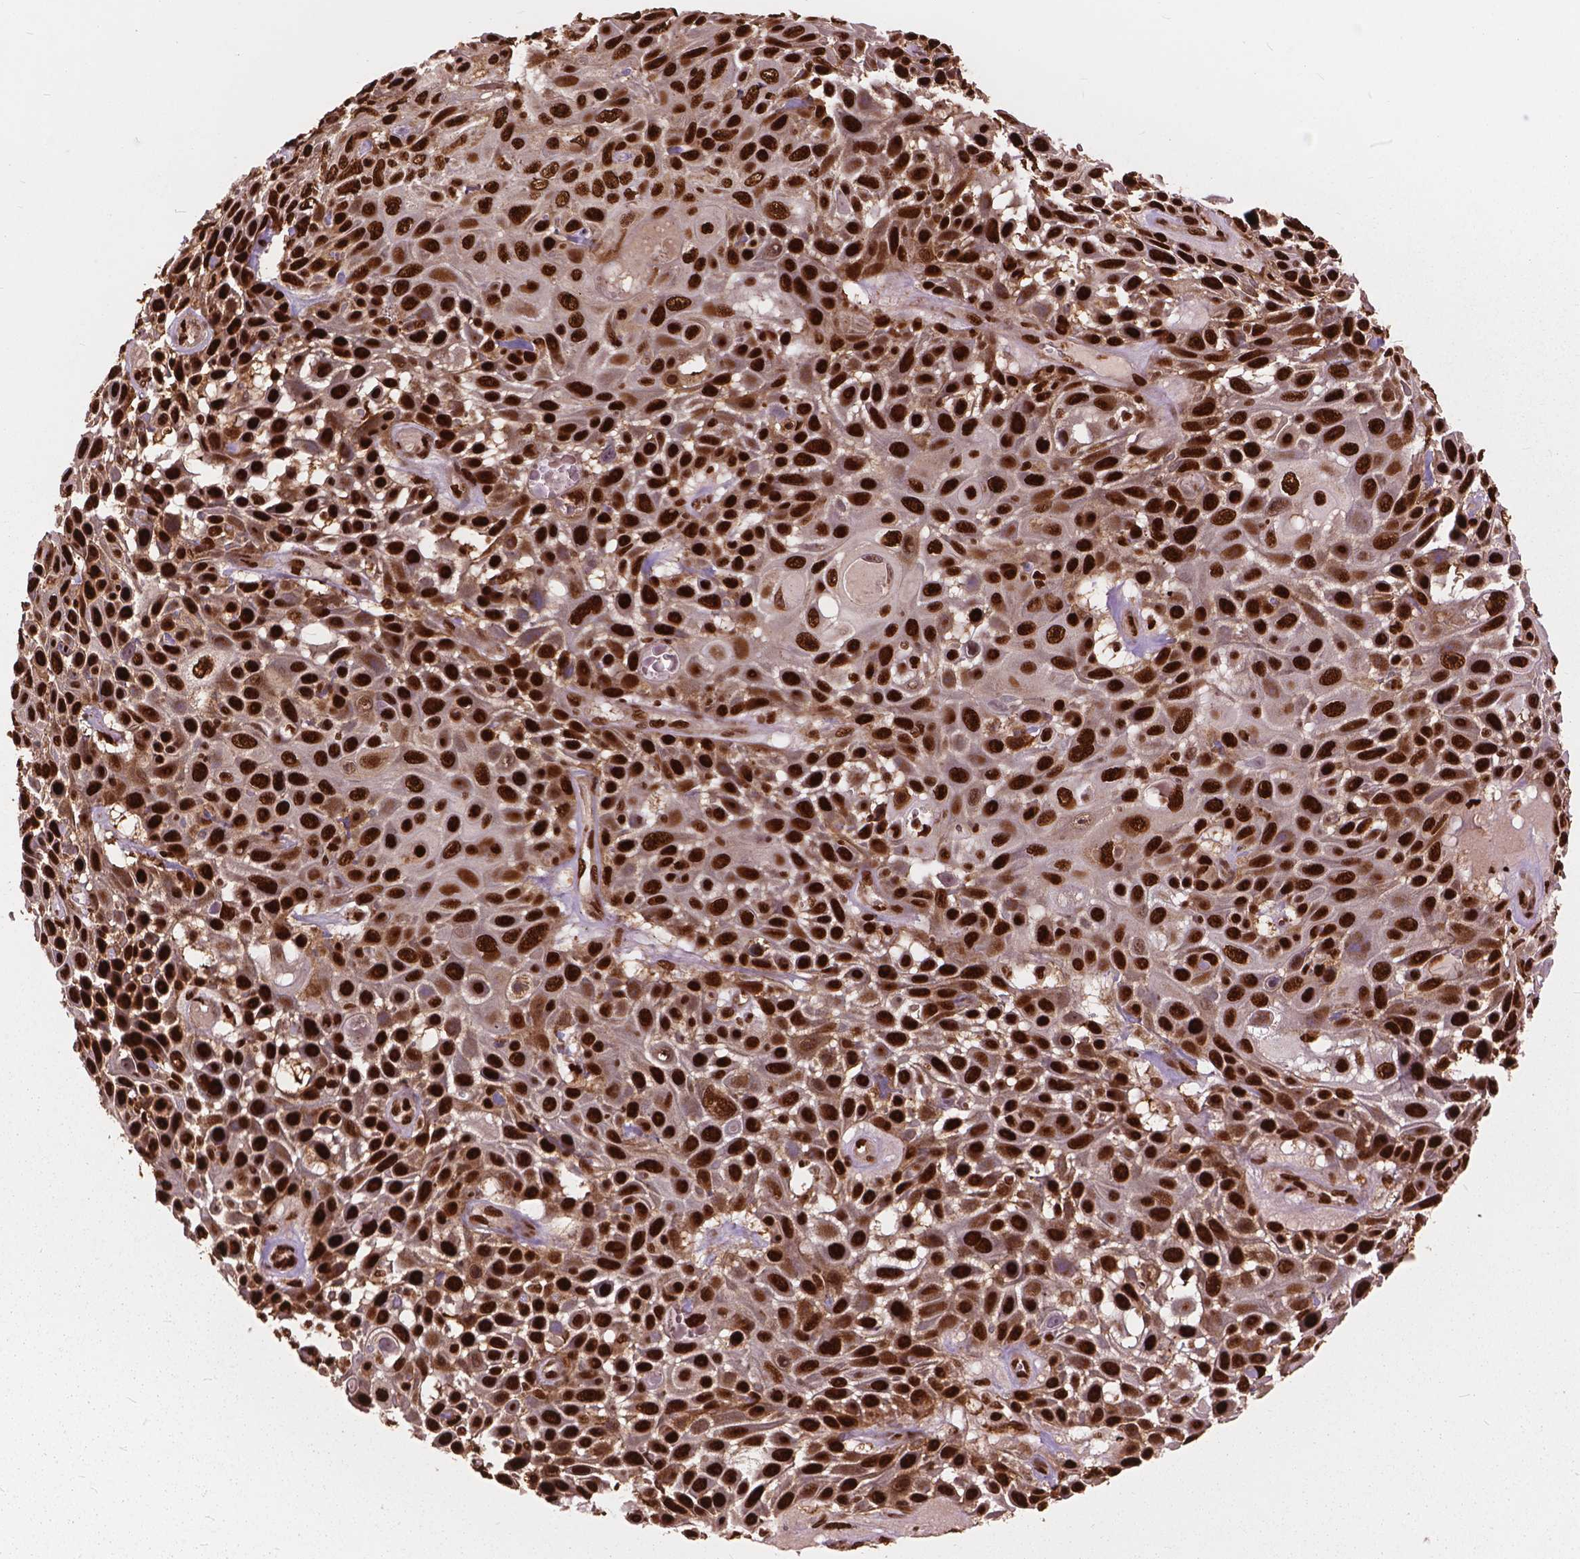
{"staining": {"intensity": "strong", "quantity": ">75%", "location": "cytoplasmic/membranous,nuclear"}, "tissue": "skin cancer", "cell_type": "Tumor cells", "image_type": "cancer", "snomed": [{"axis": "morphology", "description": "Squamous cell carcinoma, NOS"}, {"axis": "topography", "description": "Skin"}], "caption": "Immunohistochemistry photomicrograph of squamous cell carcinoma (skin) stained for a protein (brown), which demonstrates high levels of strong cytoplasmic/membranous and nuclear positivity in approximately >75% of tumor cells.", "gene": "ANP32B", "patient": {"sex": "male", "age": 82}}